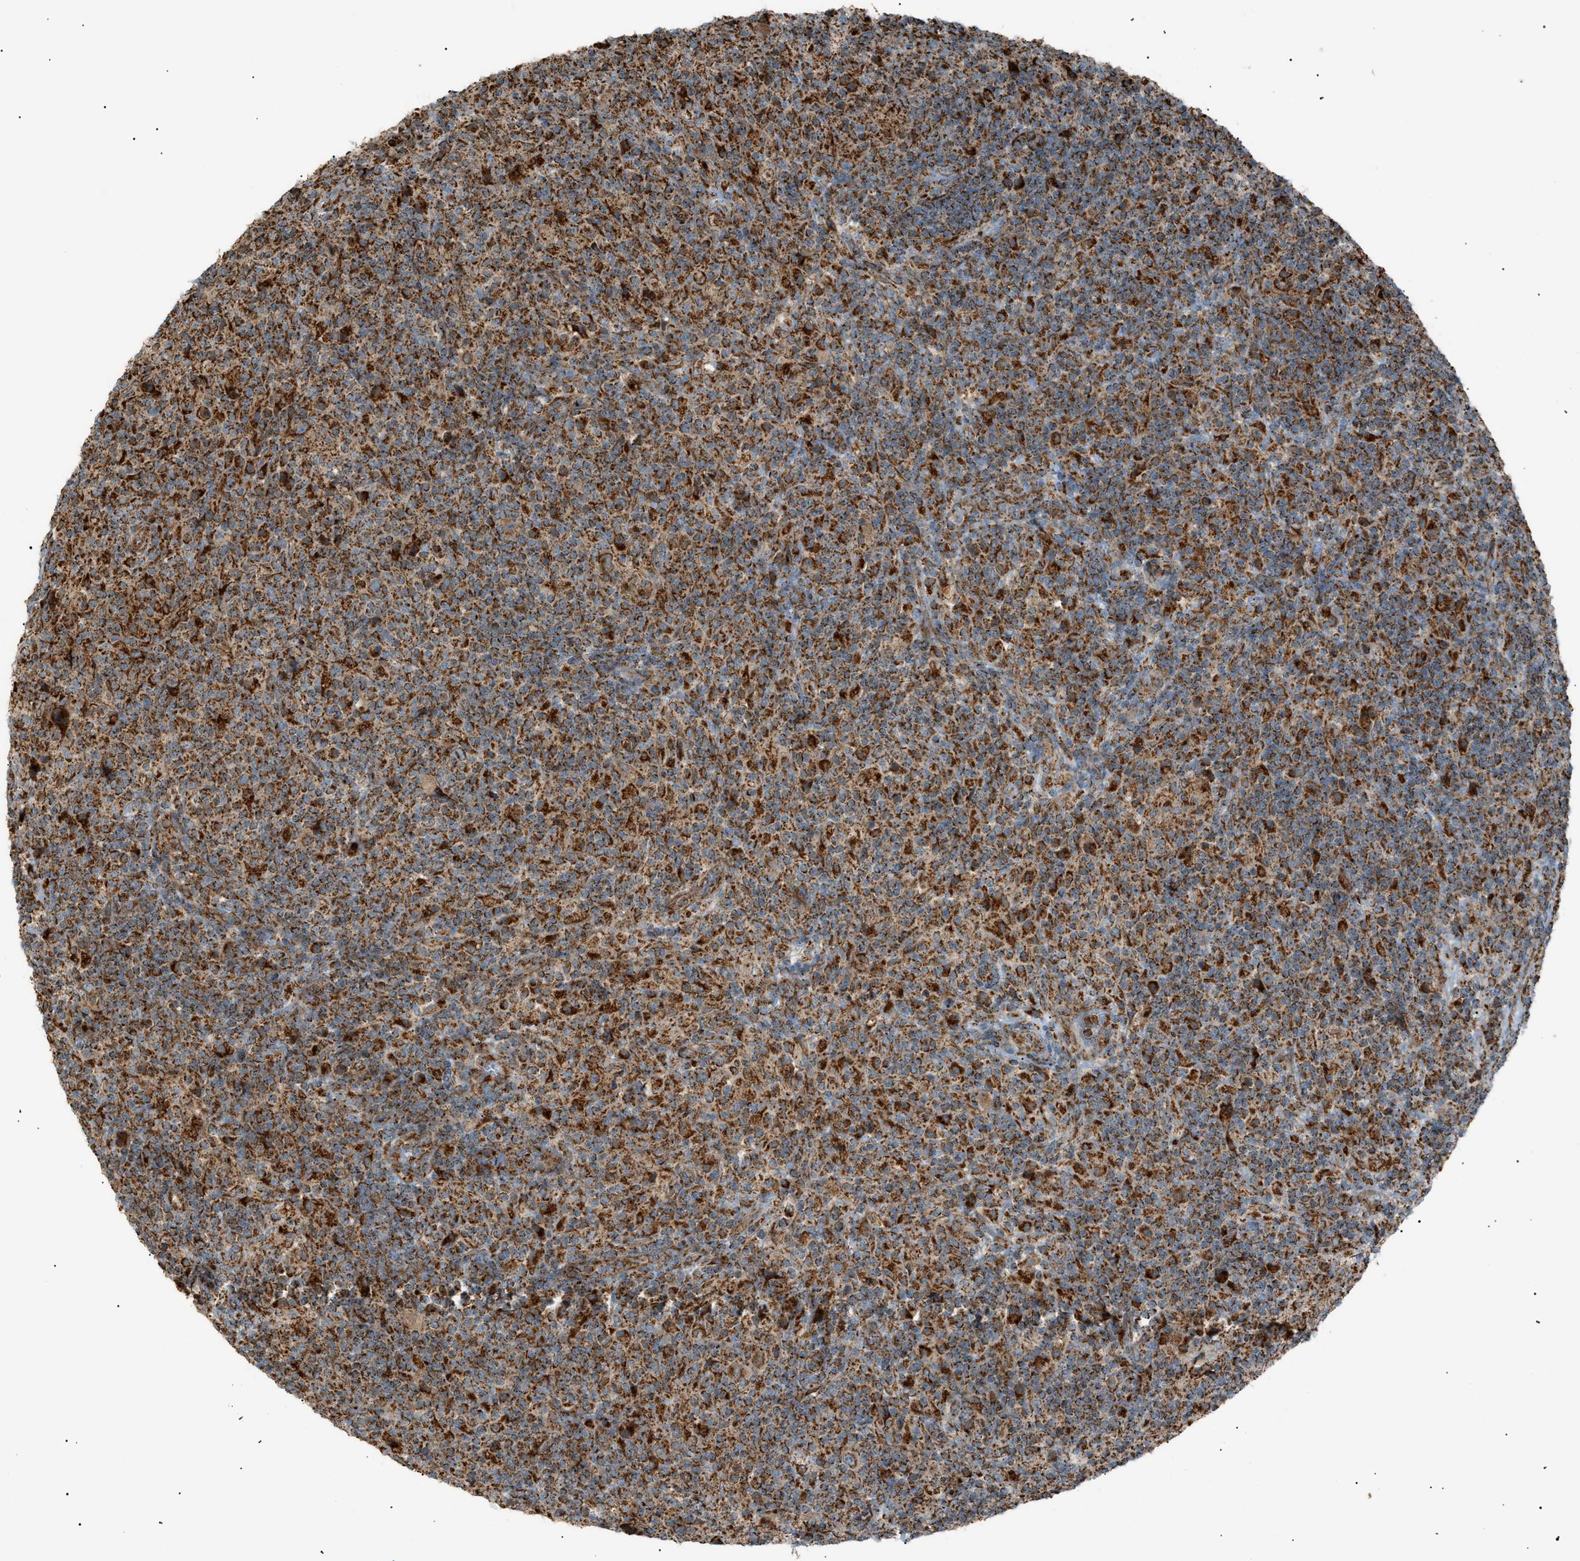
{"staining": {"intensity": "moderate", "quantity": ">75%", "location": "cytoplasmic/membranous"}, "tissue": "lymphoma", "cell_type": "Tumor cells", "image_type": "cancer", "snomed": [{"axis": "morphology", "description": "Hodgkin's disease, NOS"}, {"axis": "topography", "description": "Lymph node"}], "caption": "Immunohistochemical staining of human lymphoma displays medium levels of moderate cytoplasmic/membranous staining in about >75% of tumor cells.", "gene": "C1GALT1C1", "patient": {"sex": "male", "age": 70}}